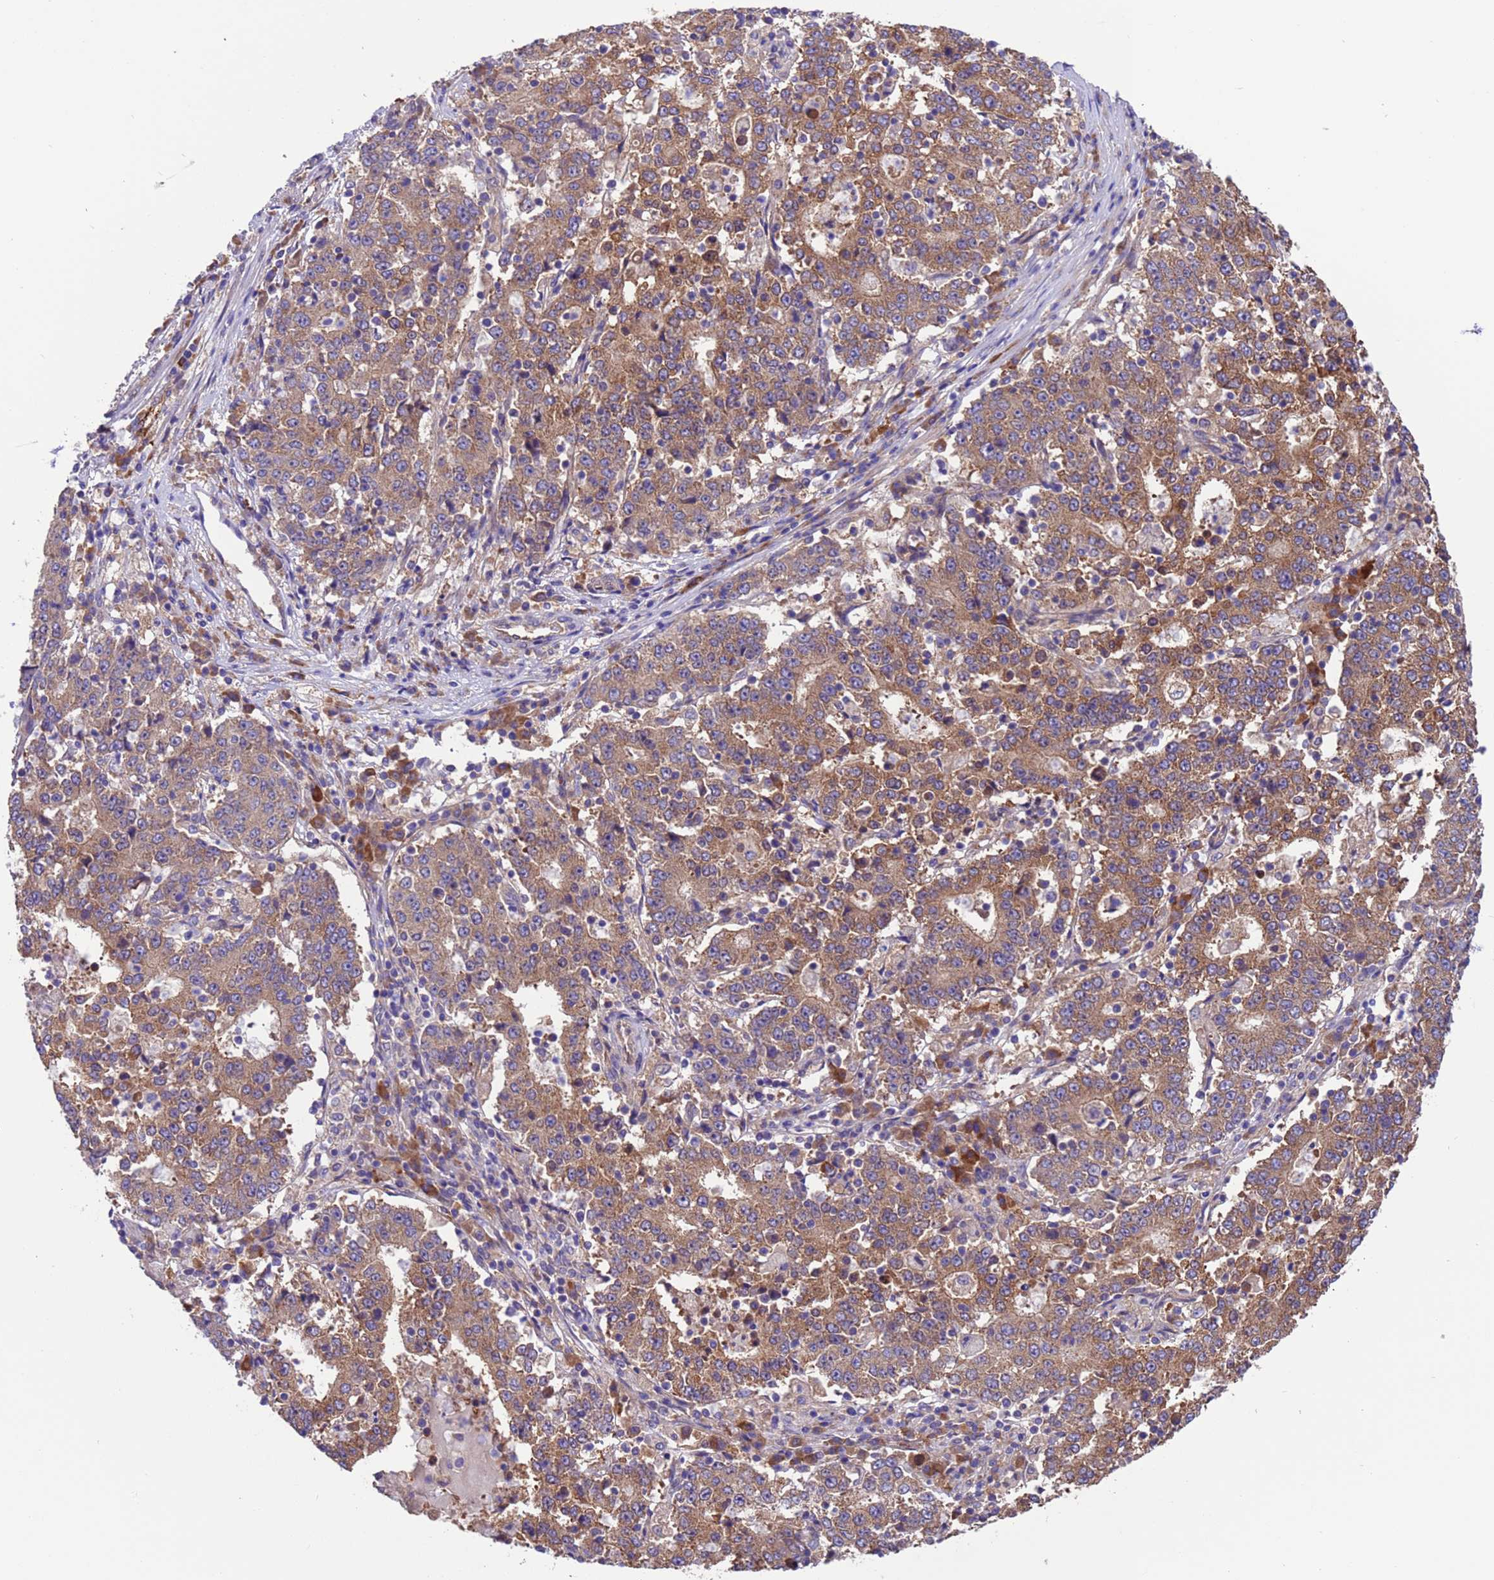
{"staining": {"intensity": "moderate", "quantity": ">75%", "location": "cytoplasmic/membranous"}, "tissue": "stomach cancer", "cell_type": "Tumor cells", "image_type": "cancer", "snomed": [{"axis": "morphology", "description": "Adenocarcinoma, NOS"}, {"axis": "topography", "description": "Stomach"}], "caption": "Brown immunohistochemical staining in human stomach cancer demonstrates moderate cytoplasmic/membranous expression in approximately >75% of tumor cells.", "gene": "ARHGAP12", "patient": {"sex": "male", "age": 59}}